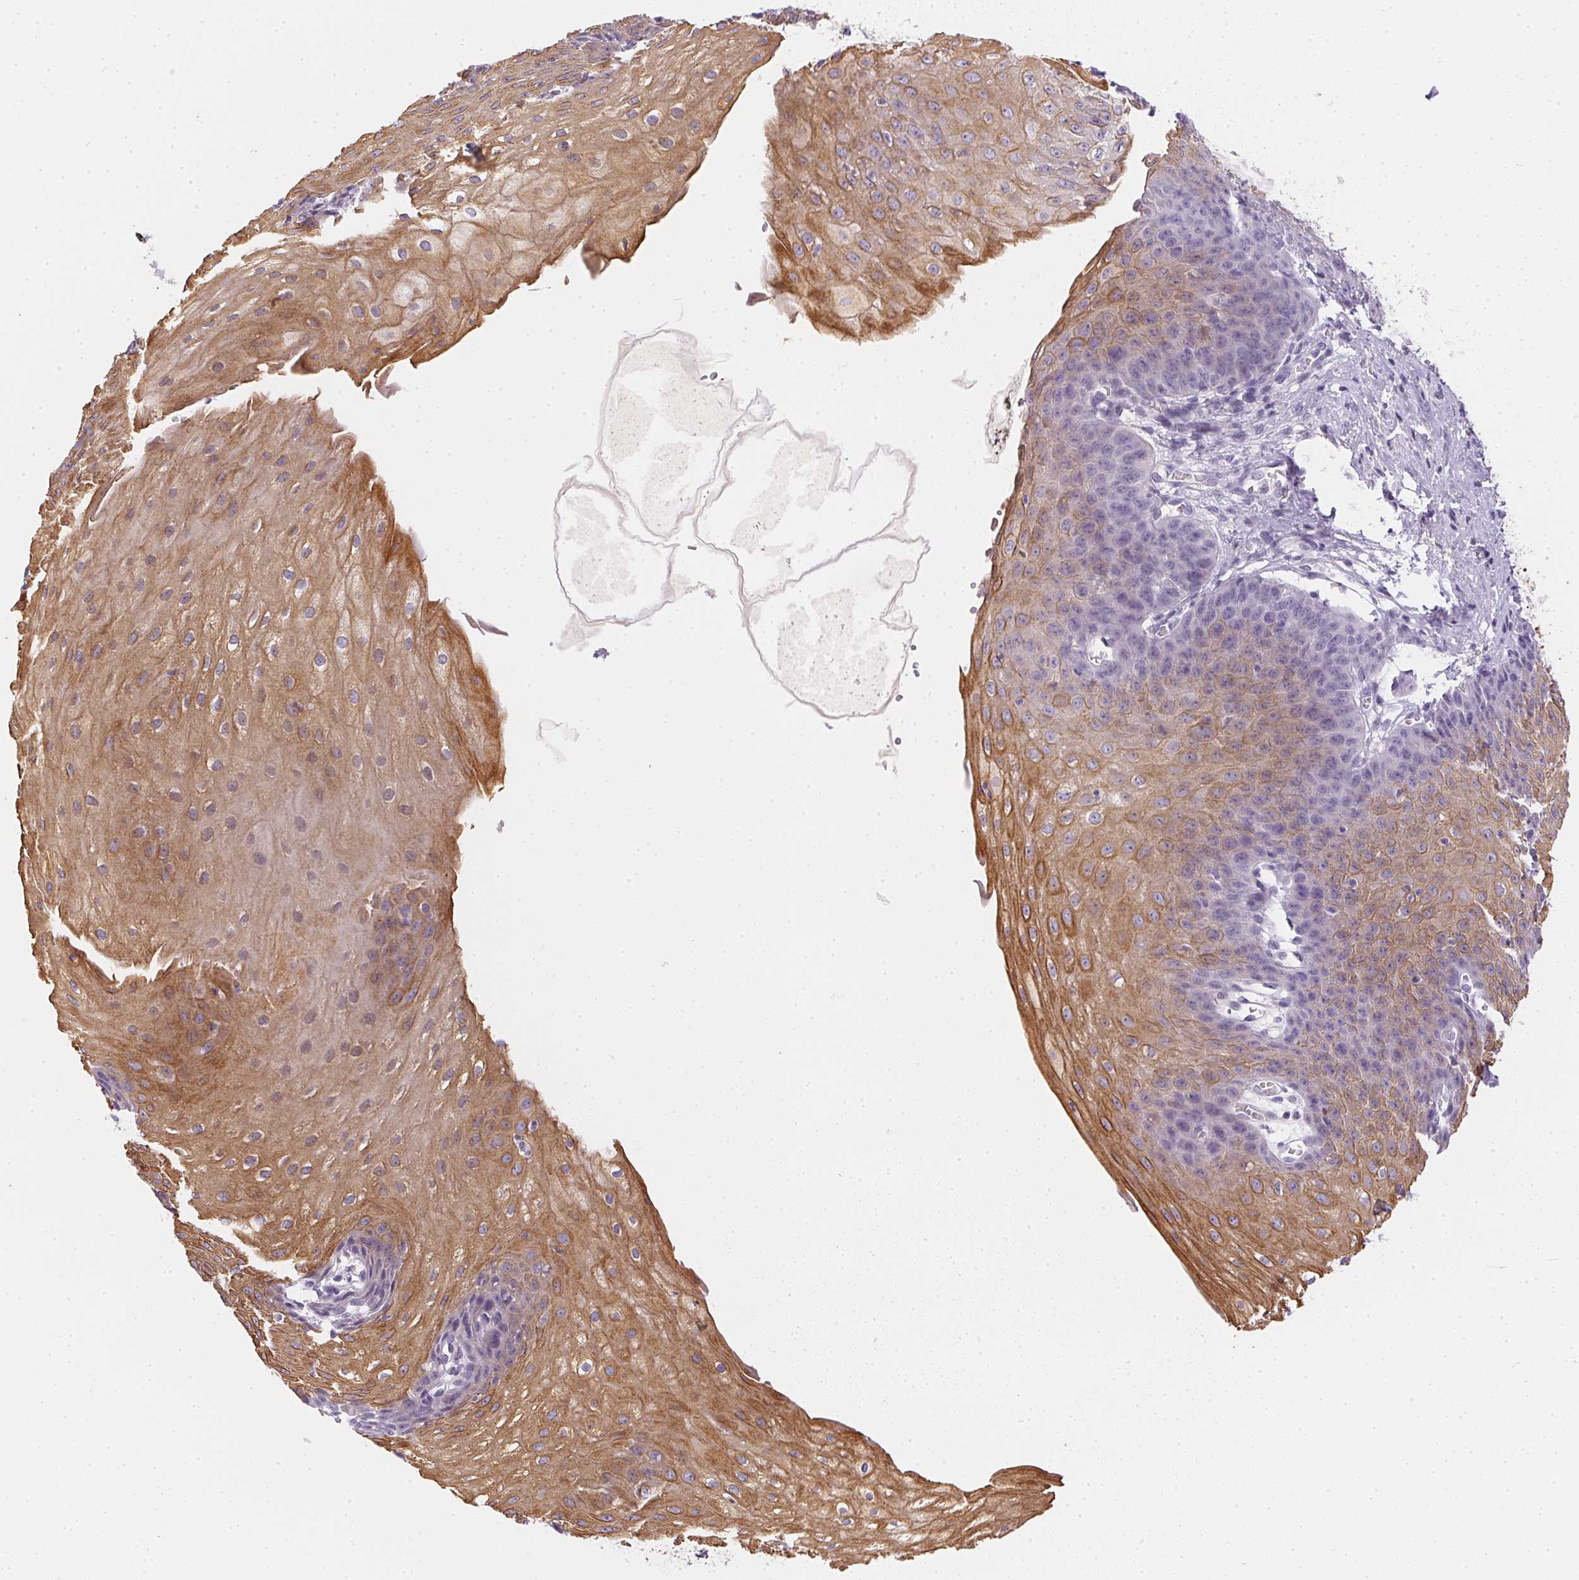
{"staining": {"intensity": "moderate", "quantity": ">75%", "location": "cytoplasmic/membranous"}, "tissue": "esophagus", "cell_type": "Squamous epithelial cells", "image_type": "normal", "snomed": [{"axis": "morphology", "description": "Normal tissue, NOS"}, {"axis": "topography", "description": "Esophagus"}], "caption": "Esophagus stained with a brown dye displays moderate cytoplasmic/membranous positive positivity in about >75% of squamous epithelial cells.", "gene": "GSDMC", "patient": {"sex": "male", "age": 71}}